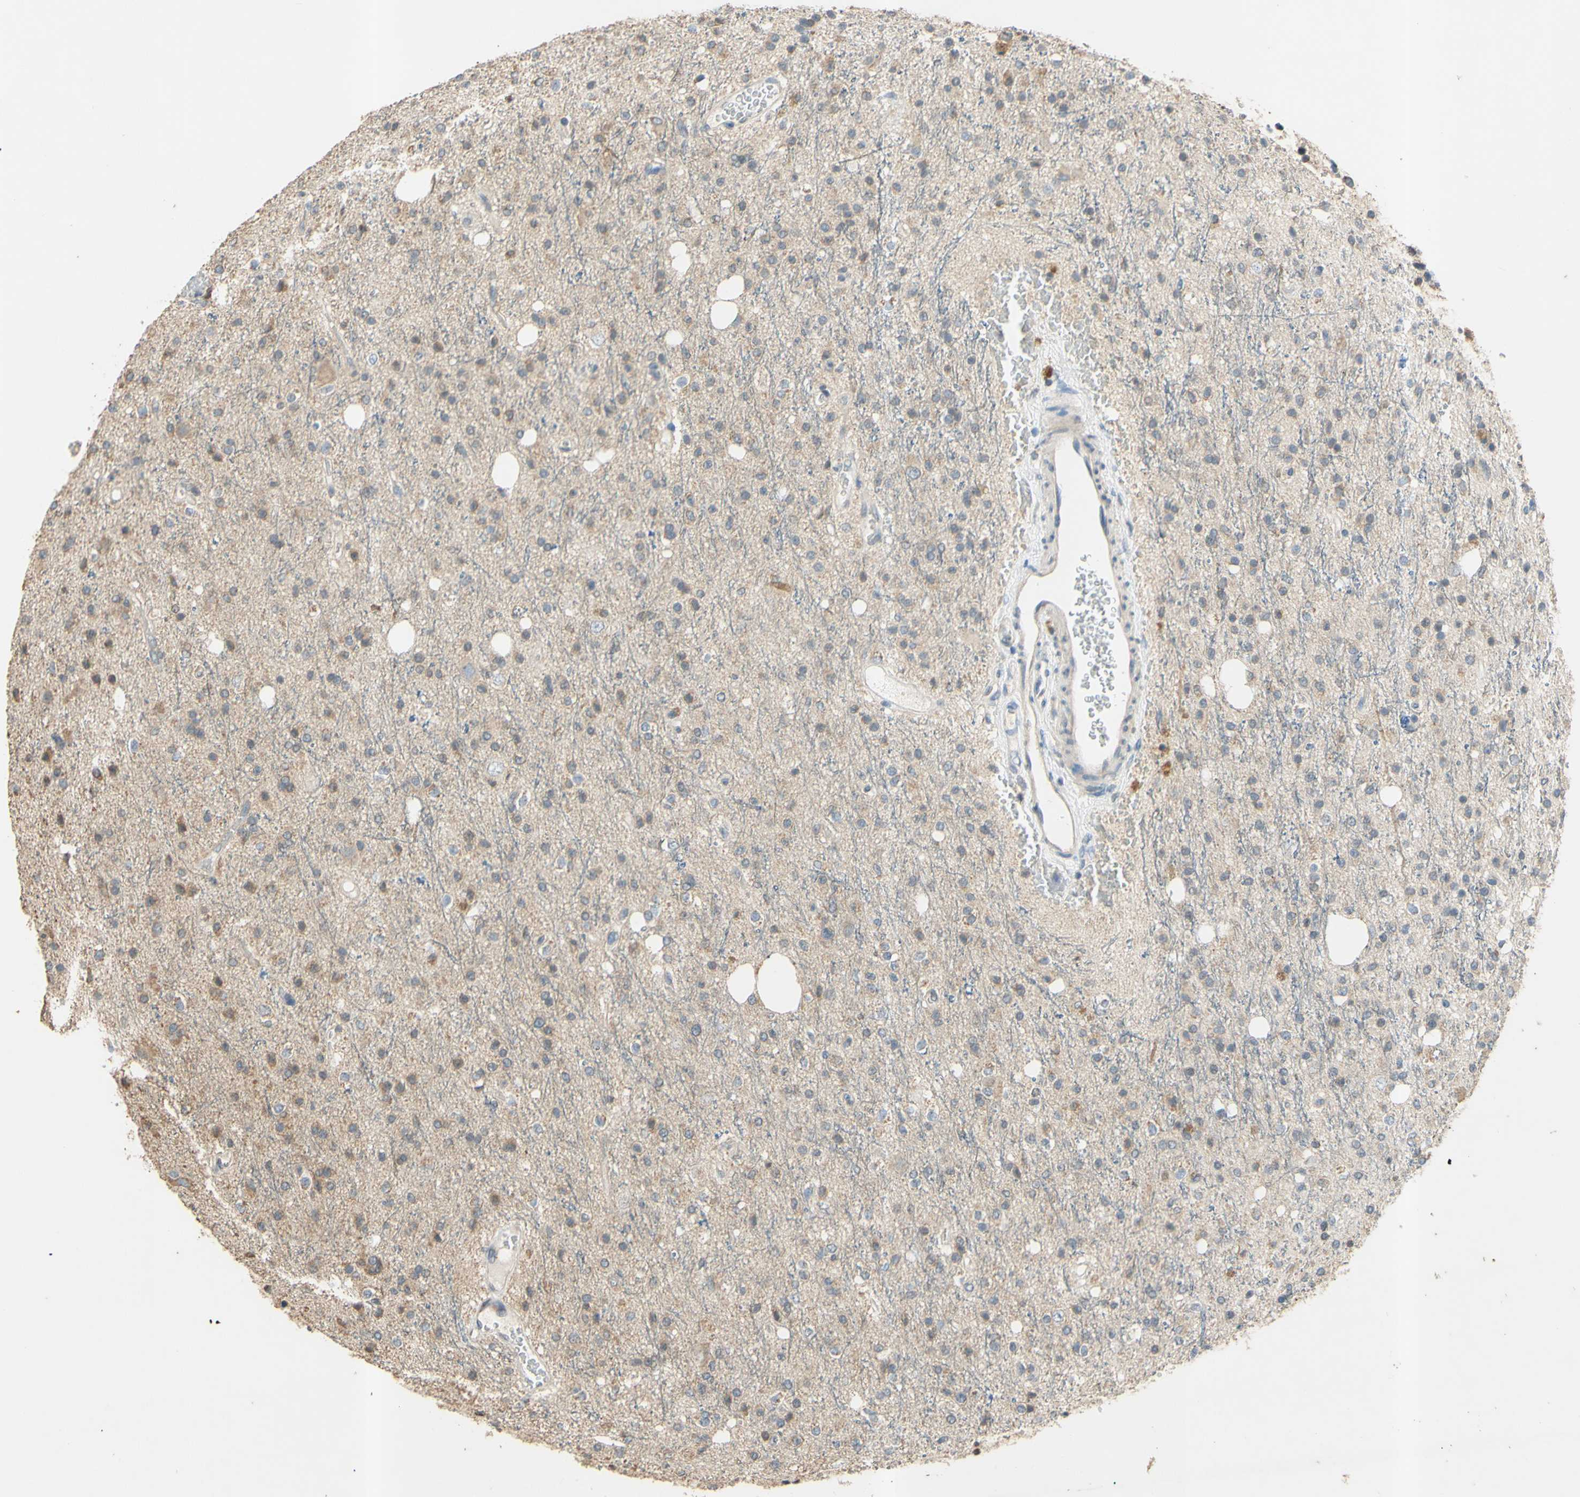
{"staining": {"intensity": "moderate", "quantity": "25%-75%", "location": "cytoplasmic/membranous"}, "tissue": "glioma", "cell_type": "Tumor cells", "image_type": "cancer", "snomed": [{"axis": "morphology", "description": "Glioma, malignant, High grade"}, {"axis": "topography", "description": "Brain"}], "caption": "Immunohistochemistry staining of malignant glioma (high-grade), which displays medium levels of moderate cytoplasmic/membranous positivity in approximately 25%-75% of tumor cells indicating moderate cytoplasmic/membranous protein positivity. The staining was performed using DAB (brown) for protein detection and nuclei were counterstained in hematoxylin (blue).", "gene": "PTGIS", "patient": {"sex": "male", "age": 47}}